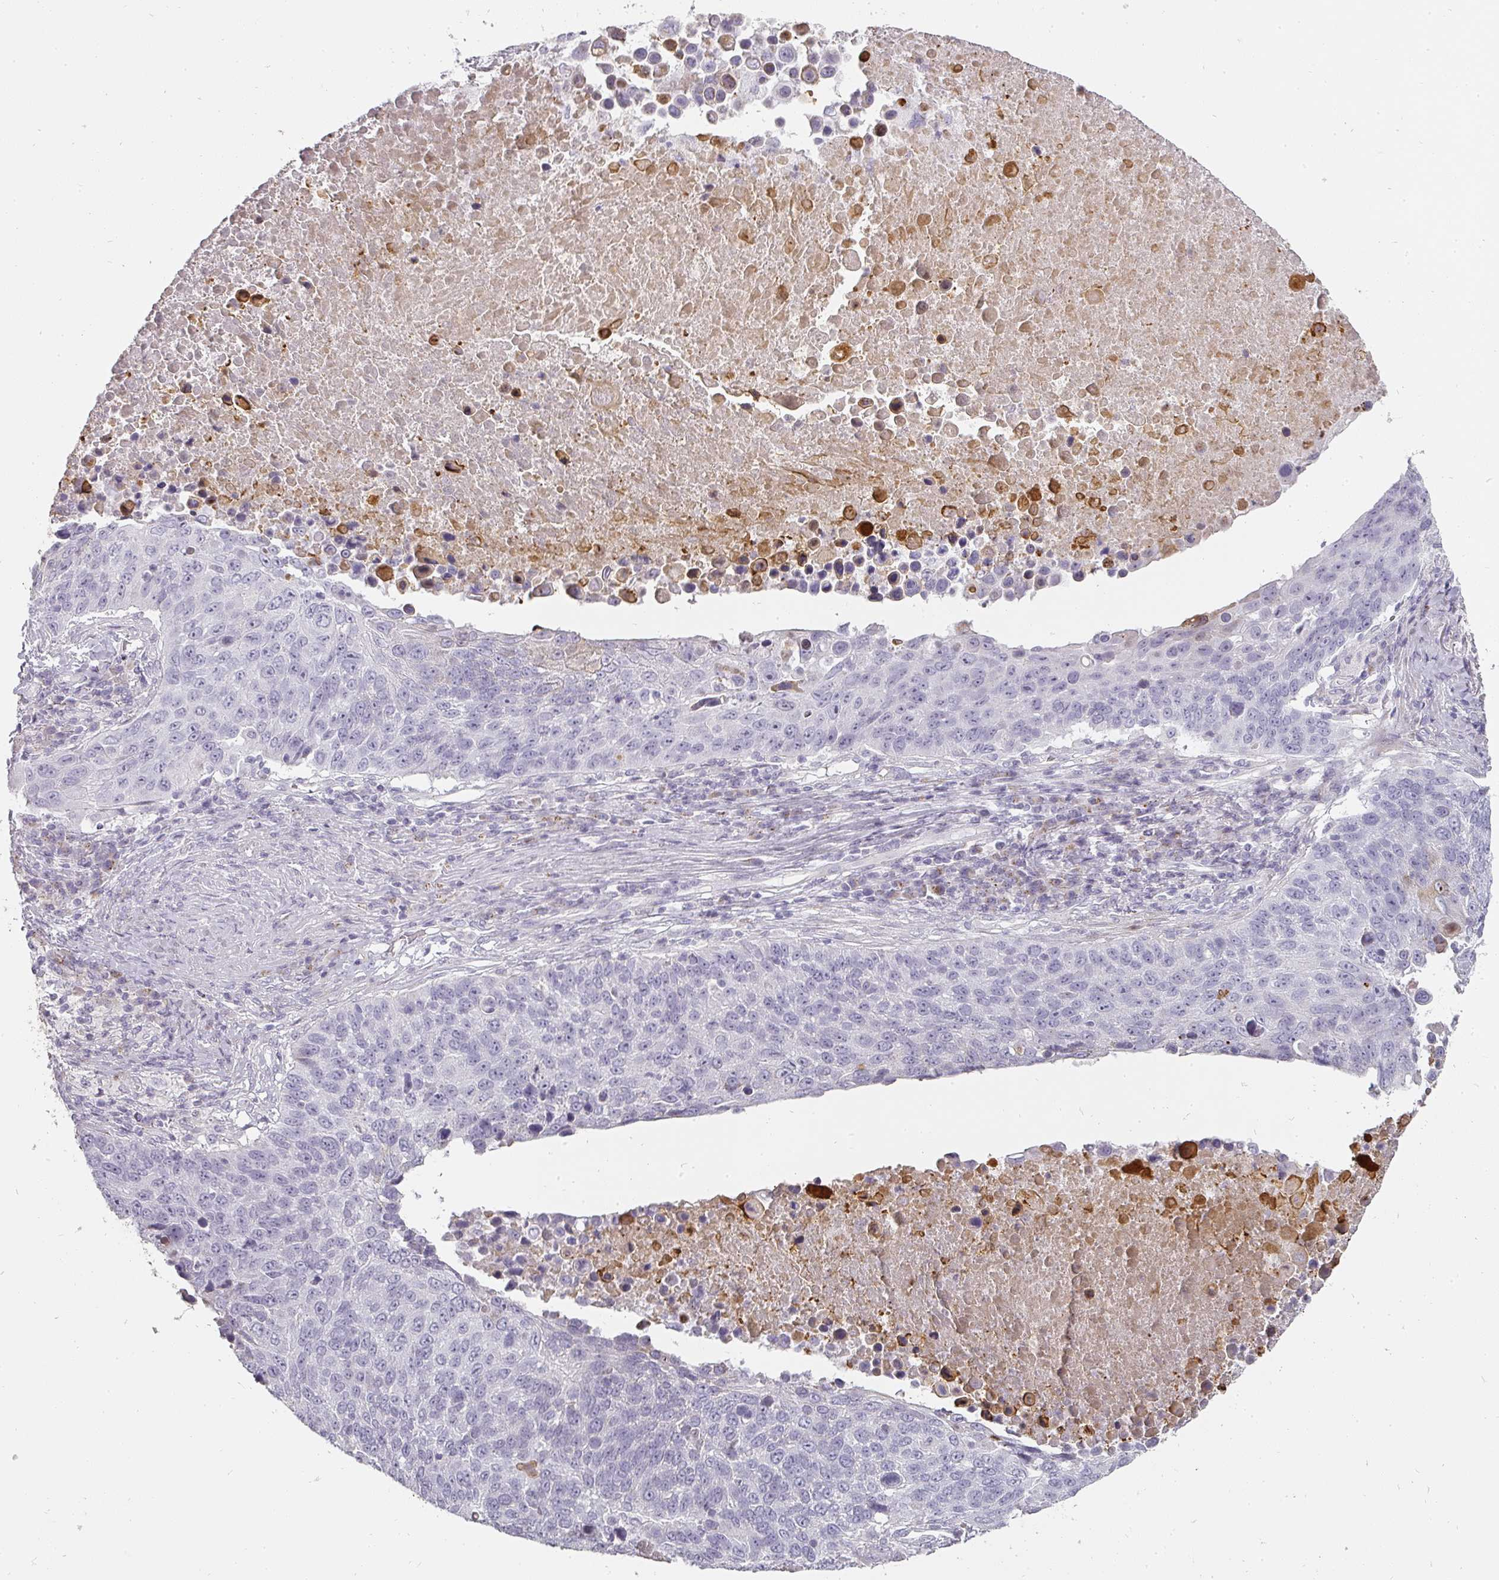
{"staining": {"intensity": "negative", "quantity": "none", "location": "none"}, "tissue": "lung cancer", "cell_type": "Tumor cells", "image_type": "cancer", "snomed": [{"axis": "morphology", "description": "Normal tissue, NOS"}, {"axis": "morphology", "description": "Squamous cell carcinoma, NOS"}, {"axis": "topography", "description": "Lymph node"}, {"axis": "topography", "description": "Lung"}], "caption": "An immunohistochemistry (IHC) image of squamous cell carcinoma (lung) is shown. There is no staining in tumor cells of squamous cell carcinoma (lung).", "gene": "BIK", "patient": {"sex": "male", "age": 66}}